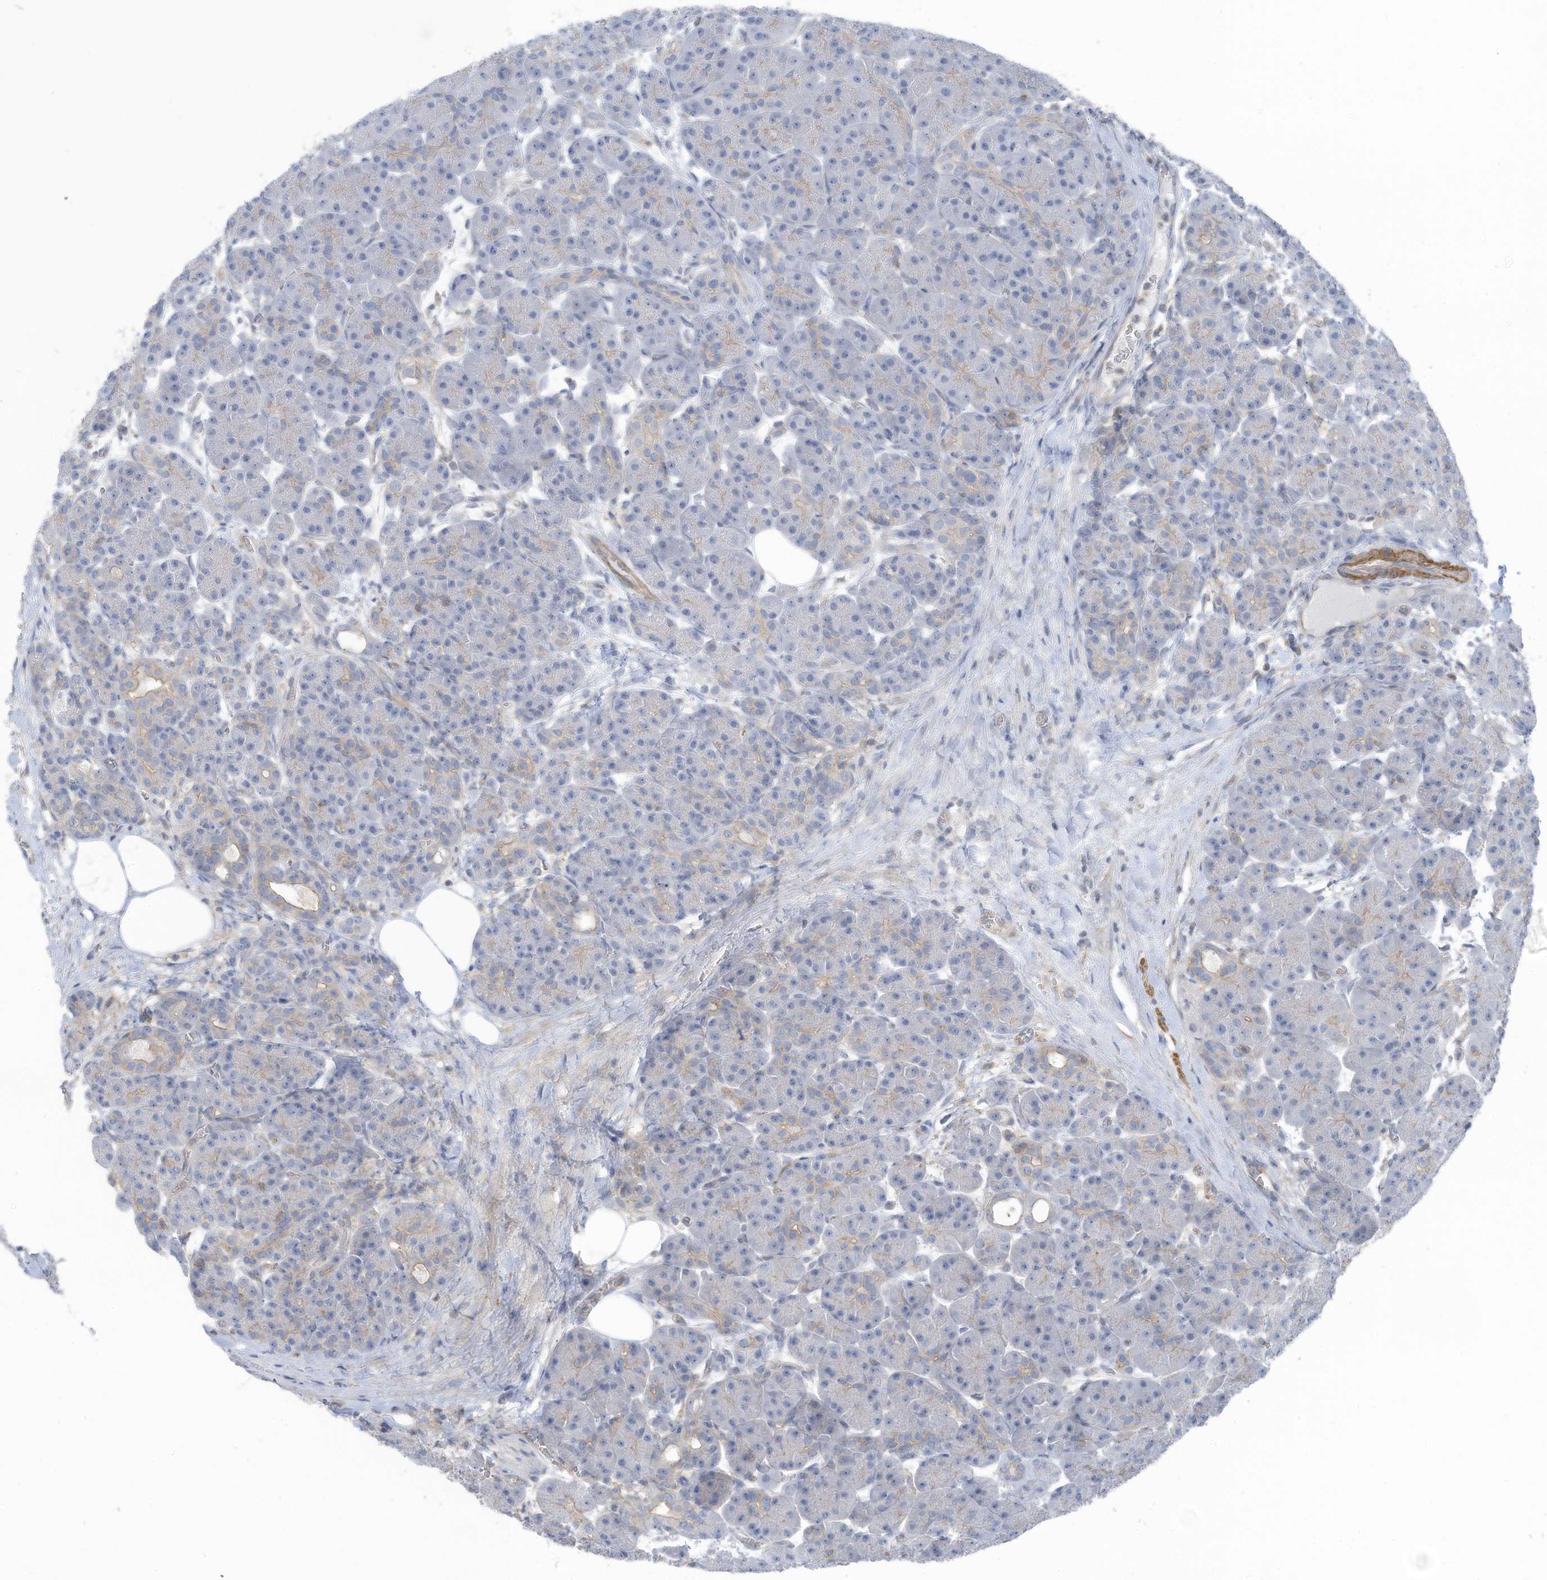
{"staining": {"intensity": "weak", "quantity": "<25%", "location": "cytoplasmic/membranous"}, "tissue": "pancreas", "cell_type": "Exocrine glandular cells", "image_type": "normal", "snomed": [{"axis": "morphology", "description": "Normal tissue, NOS"}, {"axis": "topography", "description": "Pancreas"}], "caption": "Photomicrograph shows no significant protein staining in exocrine glandular cells of normal pancreas. Nuclei are stained in blue.", "gene": "ZNF846", "patient": {"sex": "male", "age": 63}}